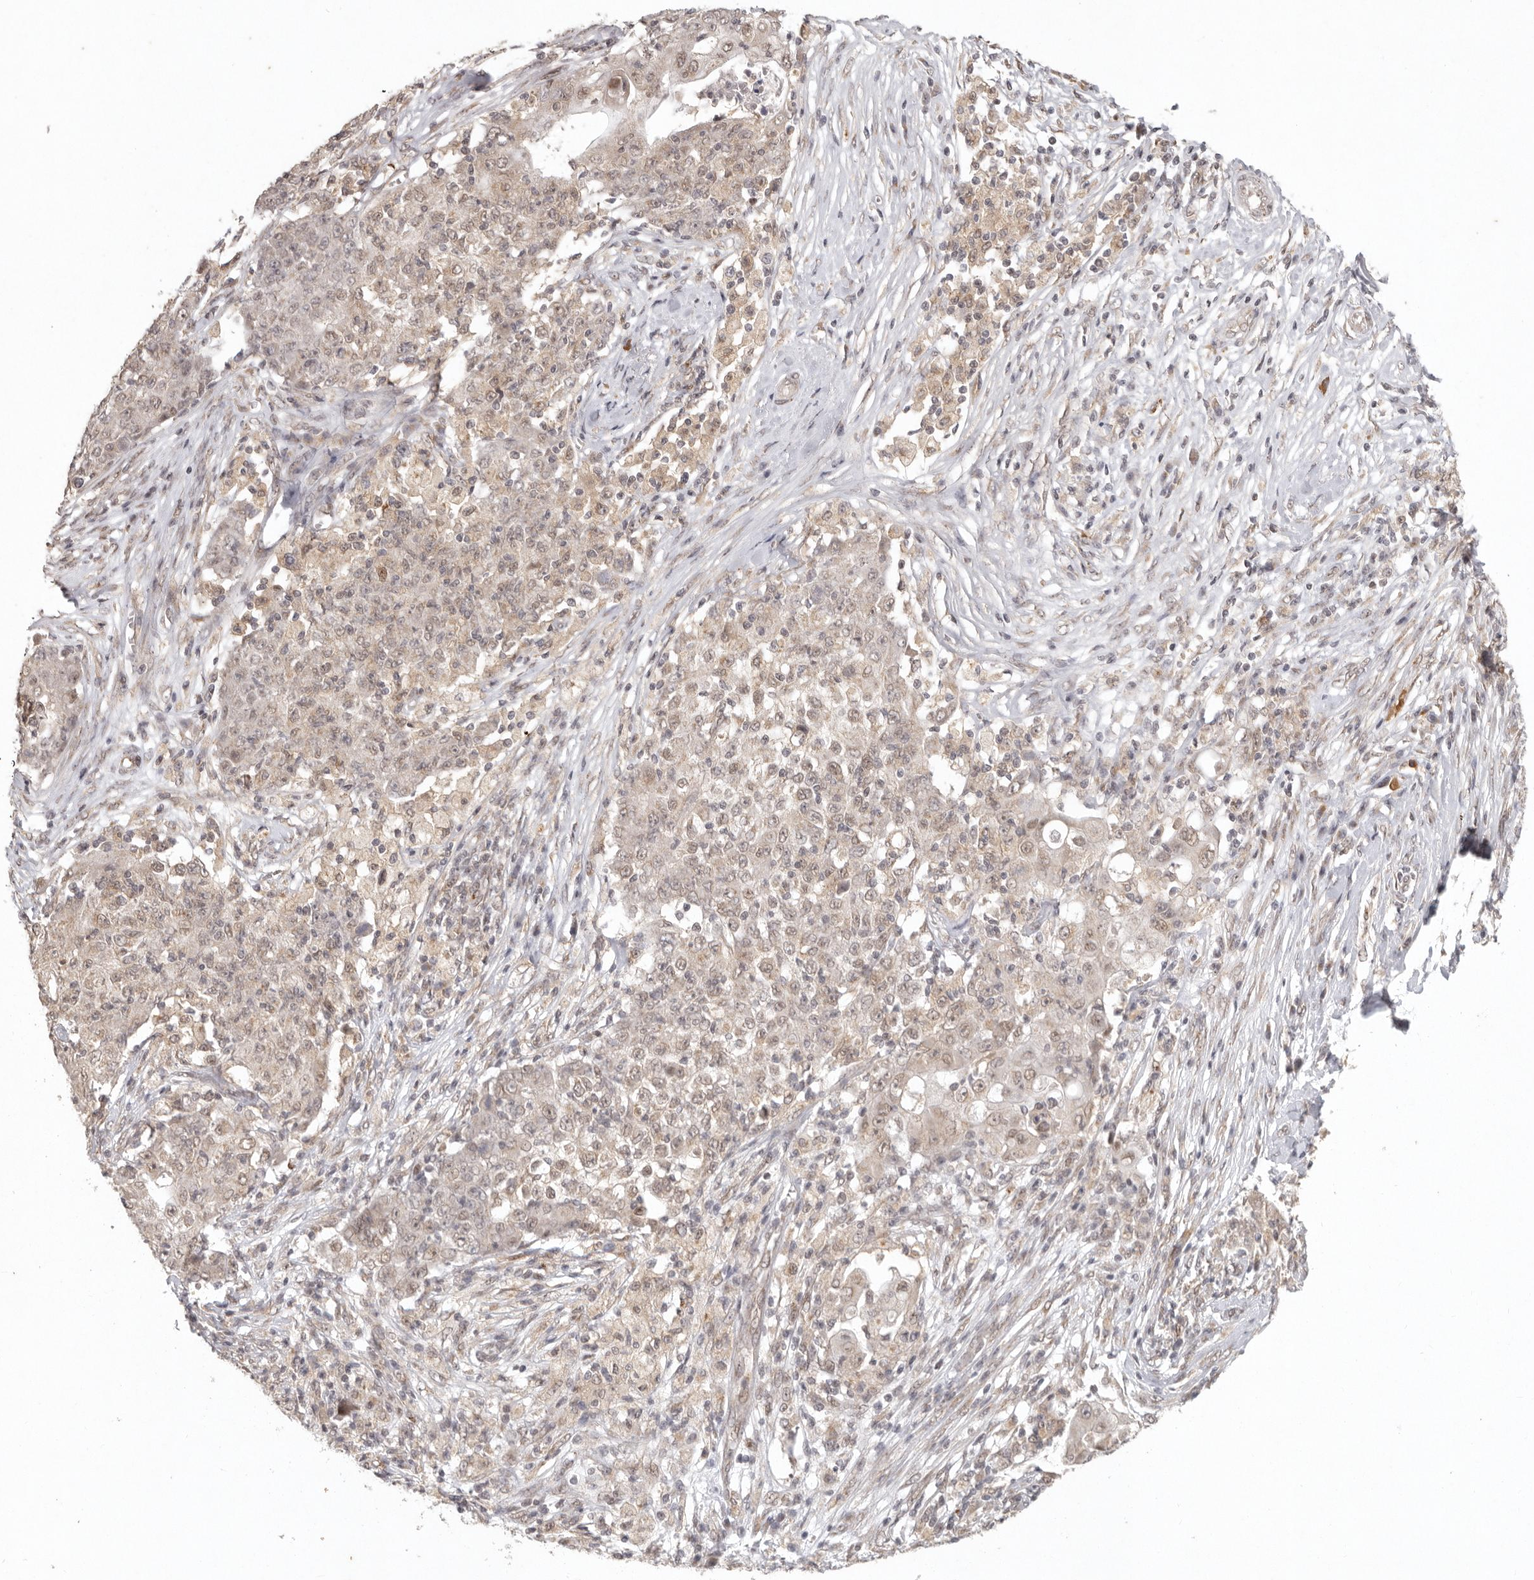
{"staining": {"intensity": "weak", "quantity": ">75%", "location": "cytoplasmic/membranous,nuclear"}, "tissue": "ovarian cancer", "cell_type": "Tumor cells", "image_type": "cancer", "snomed": [{"axis": "morphology", "description": "Carcinoma, endometroid"}, {"axis": "topography", "description": "Ovary"}], "caption": "Protein staining exhibits weak cytoplasmic/membranous and nuclear staining in about >75% of tumor cells in ovarian cancer.", "gene": "LRRC75A", "patient": {"sex": "female", "age": 42}}